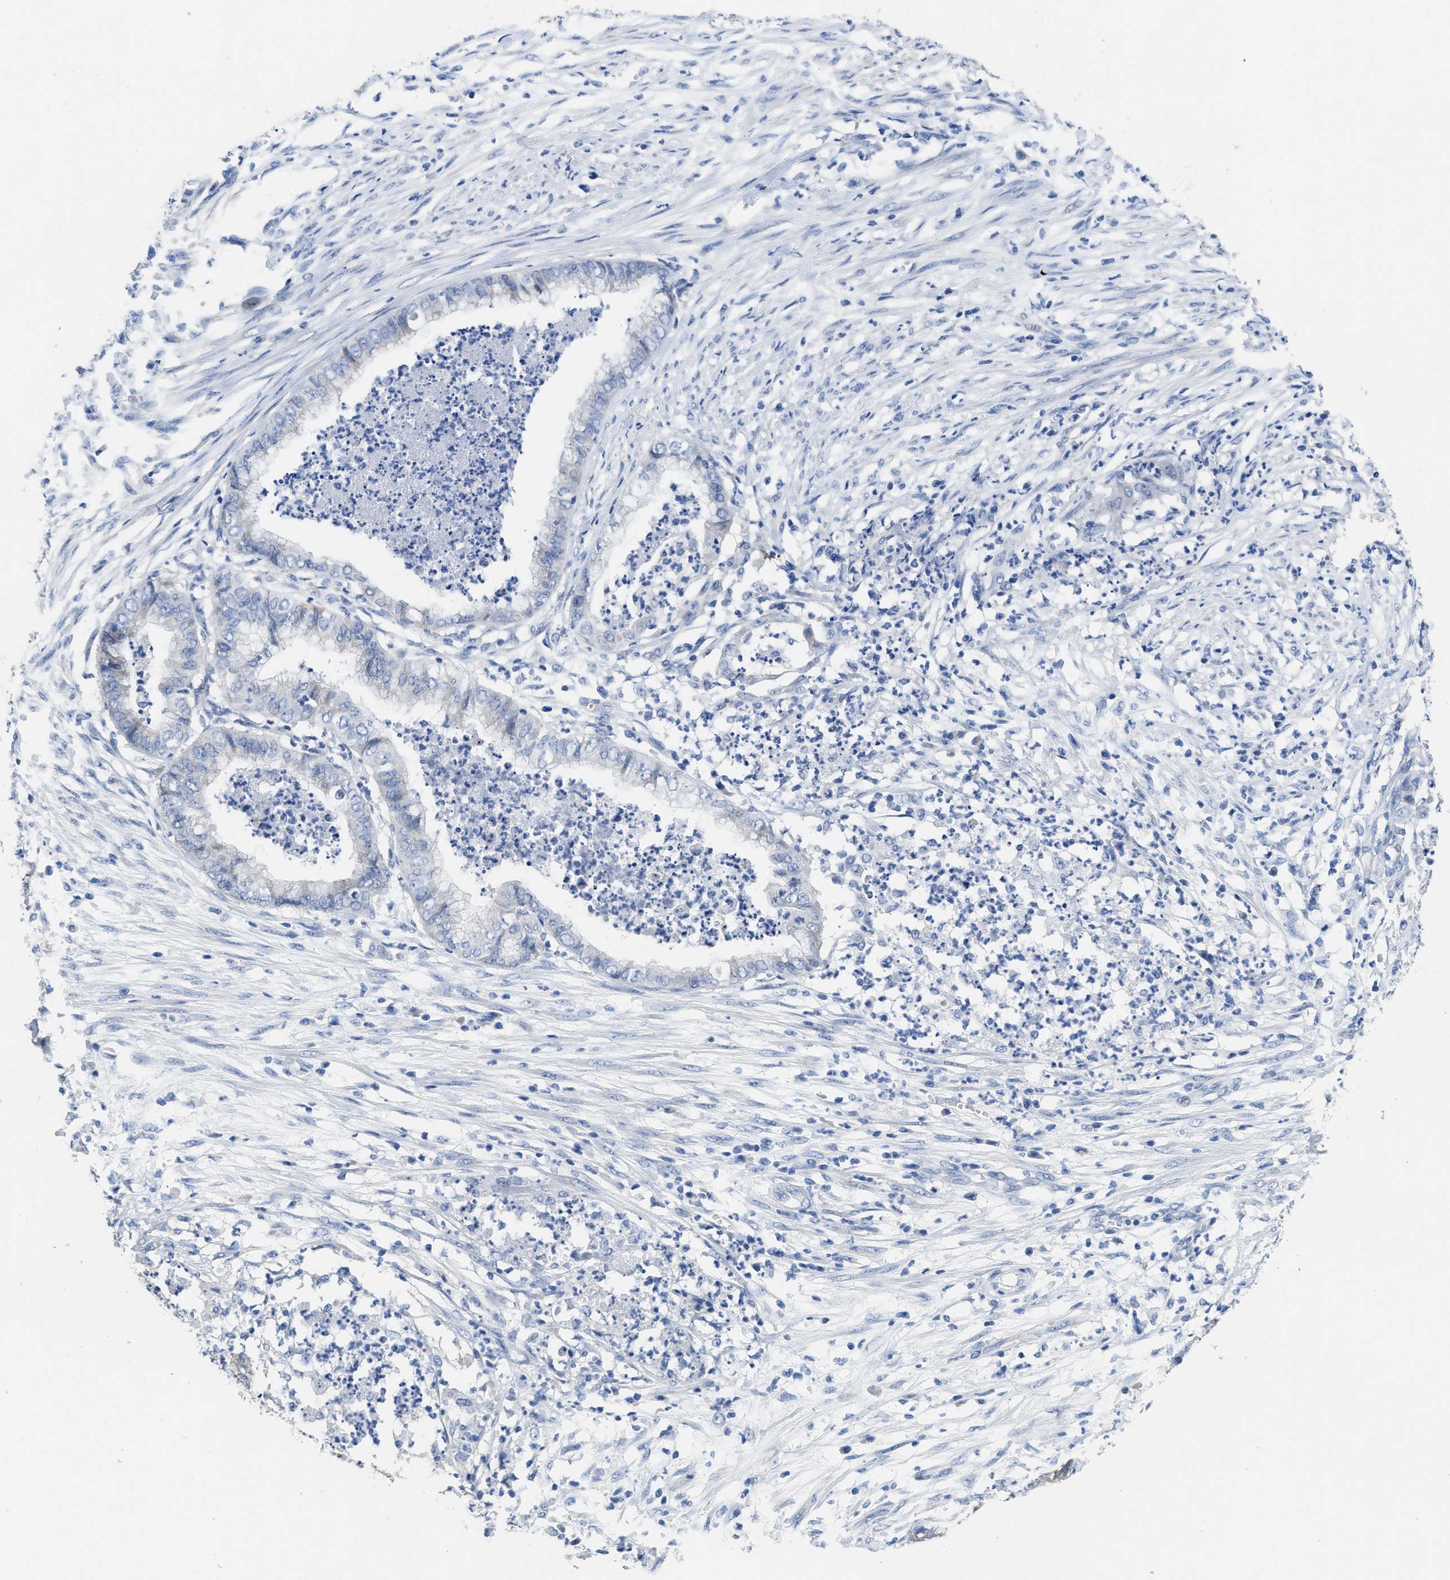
{"staining": {"intensity": "negative", "quantity": "none", "location": "none"}, "tissue": "endometrial cancer", "cell_type": "Tumor cells", "image_type": "cancer", "snomed": [{"axis": "morphology", "description": "Necrosis, NOS"}, {"axis": "morphology", "description": "Adenocarcinoma, NOS"}, {"axis": "topography", "description": "Endometrium"}], "caption": "The histopathology image exhibits no significant expression in tumor cells of adenocarcinoma (endometrial).", "gene": "CA9", "patient": {"sex": "female", "age": 79}}